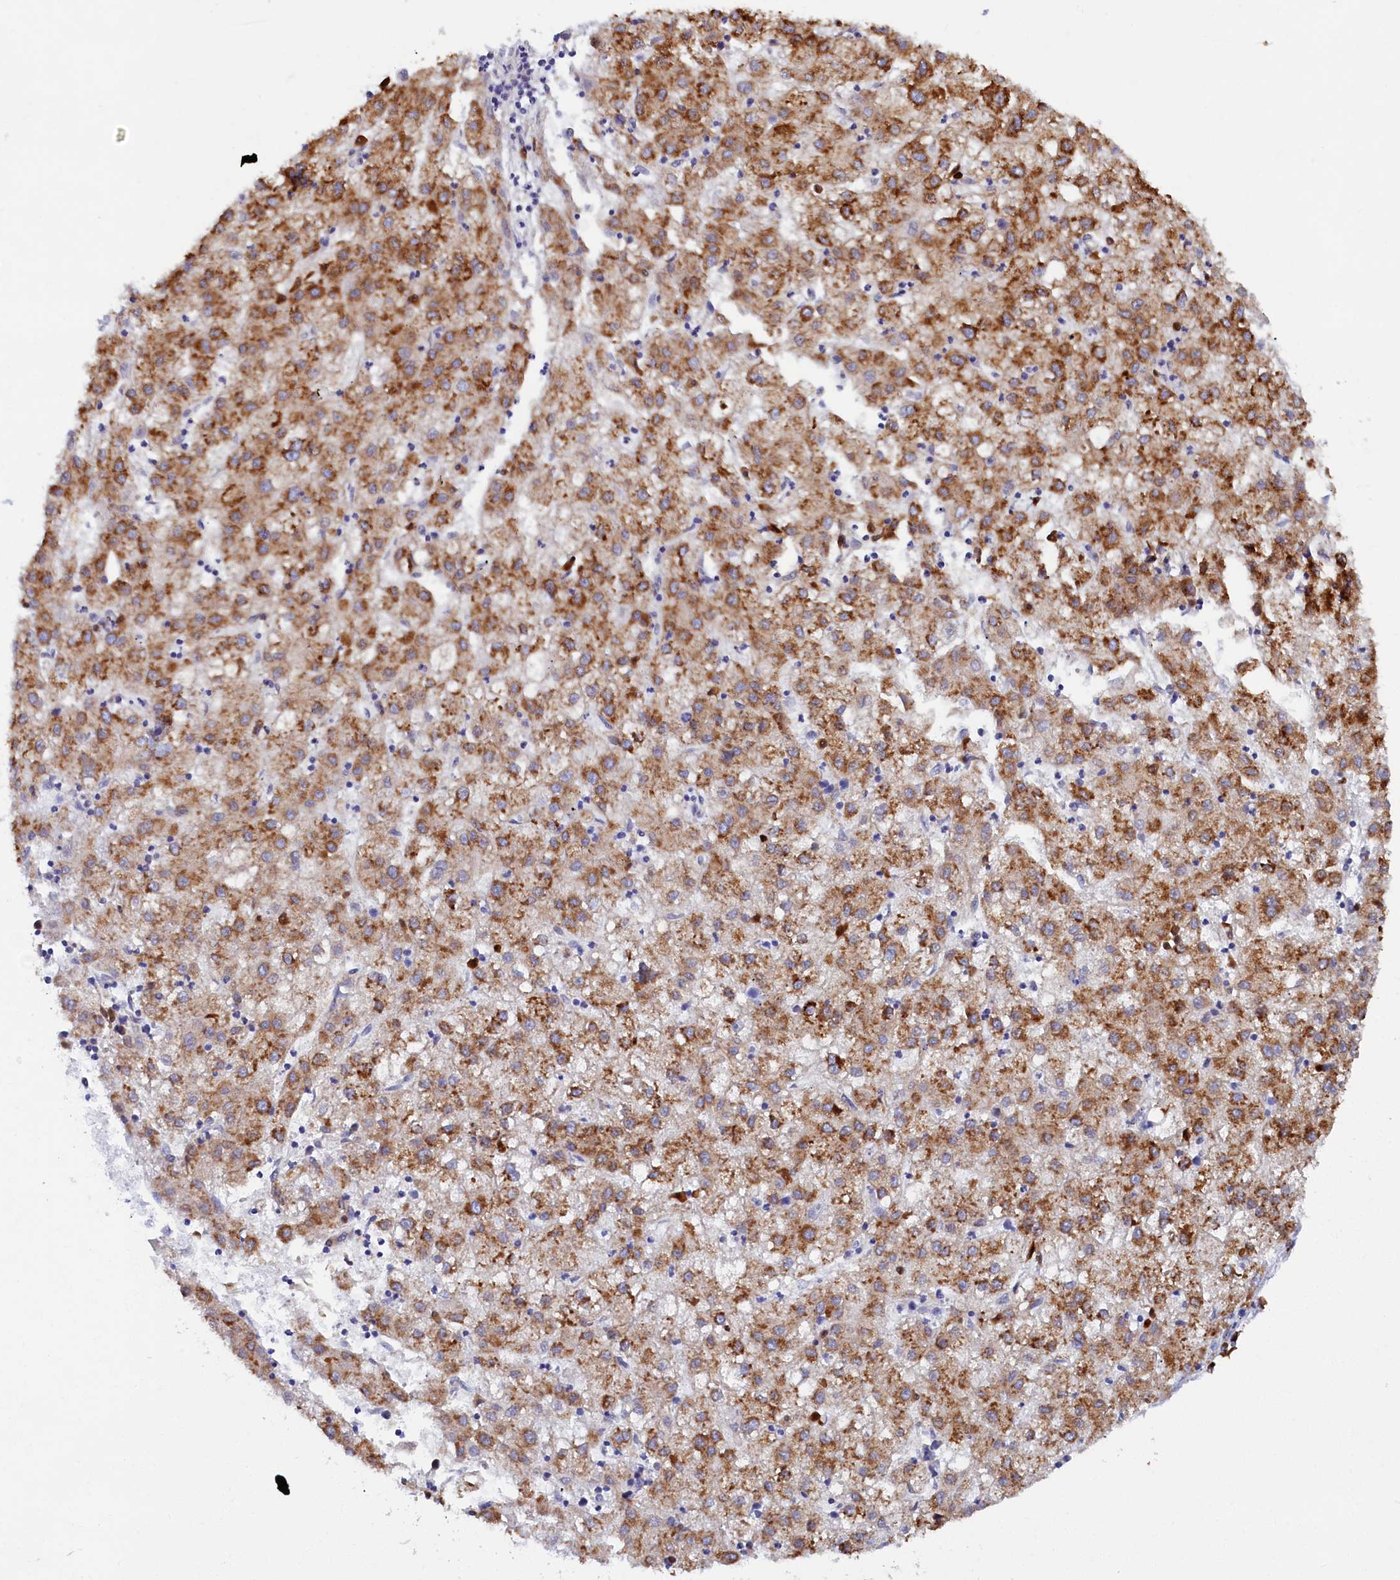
{"staining": {"intensity": "strong", "quantity": ">75%", "location": "cytoplasmic/membranous"}, "tissue": "liver cancer", "cell_type": "Tumor cells", "image_type": "cancer", "snomed": [{"axis": "morphology", "description": "Carcinoma, Hepatocellular, NOS"}, {"axis": "topography", "description": "Liver"}], "caption": "Immunohistochemistry histopathology image of liver cancer (hepatocellular carcinoma) stained for a protein (brown), which reveals high levels of strong cytoplasmic/membranous expression in approximately >75% of tumor cells.", "gene": "TMEM18", "patient": {"sex": "male", "age": 72}}